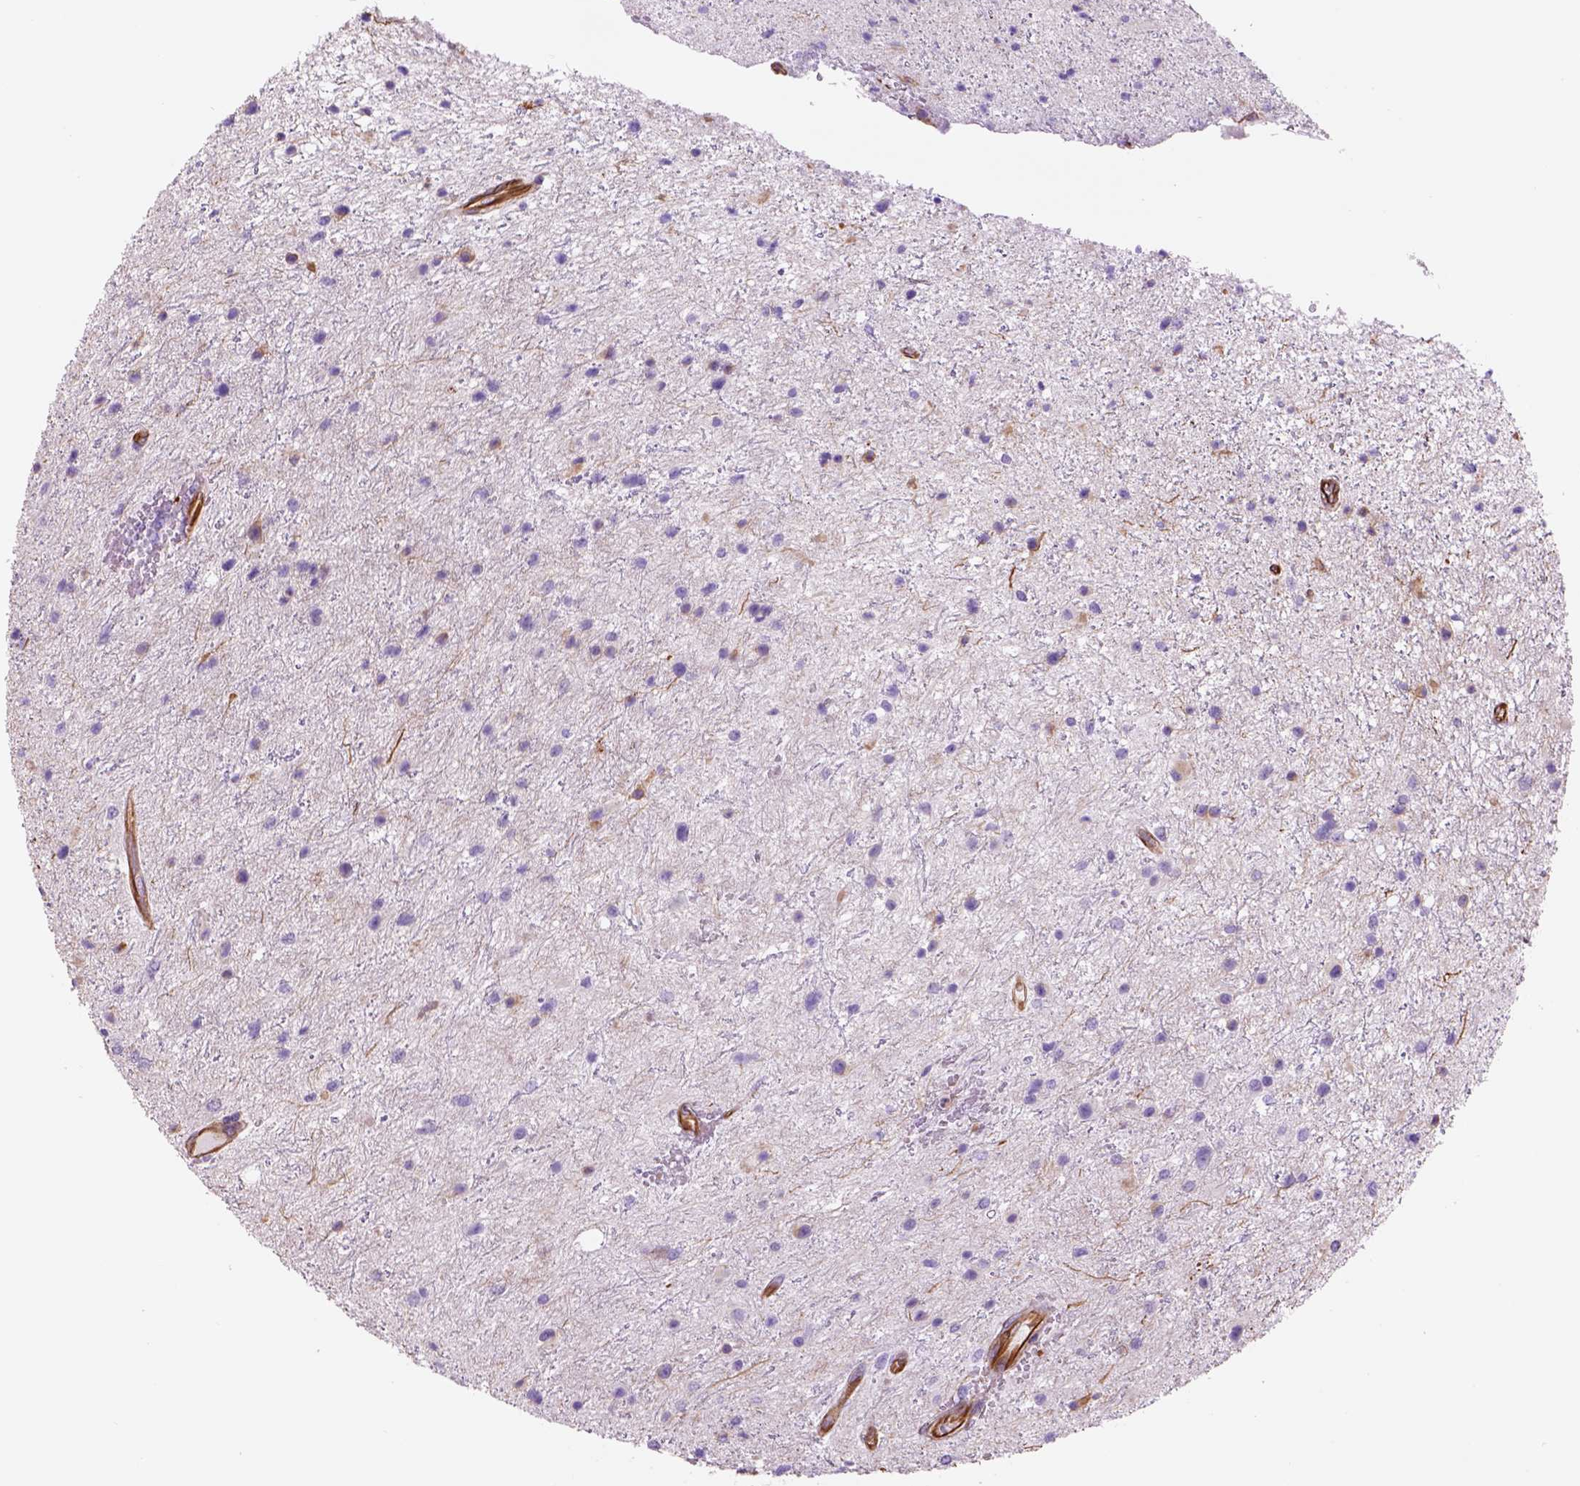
{"staining": {"intensity": "negative", "quantity": "none", "location": "none"}, "tissue": "glioma", "cell_type": "Tumor cells", "image_type": "cancer", "snomed": [{"axis": "morphology", "description": "Glioma, malignant, Low grade"}, {"axis": "topography", "description": "Brain"}], "caption": "This image is of glioma stained with immunohistochemistry (IHC) to label a protein in brown with the nuclei are counter-stained blue. There is no positivity in tumor cells.", "gene": "ZZZ3", "patient": {"sex": "female", "age": 32}}